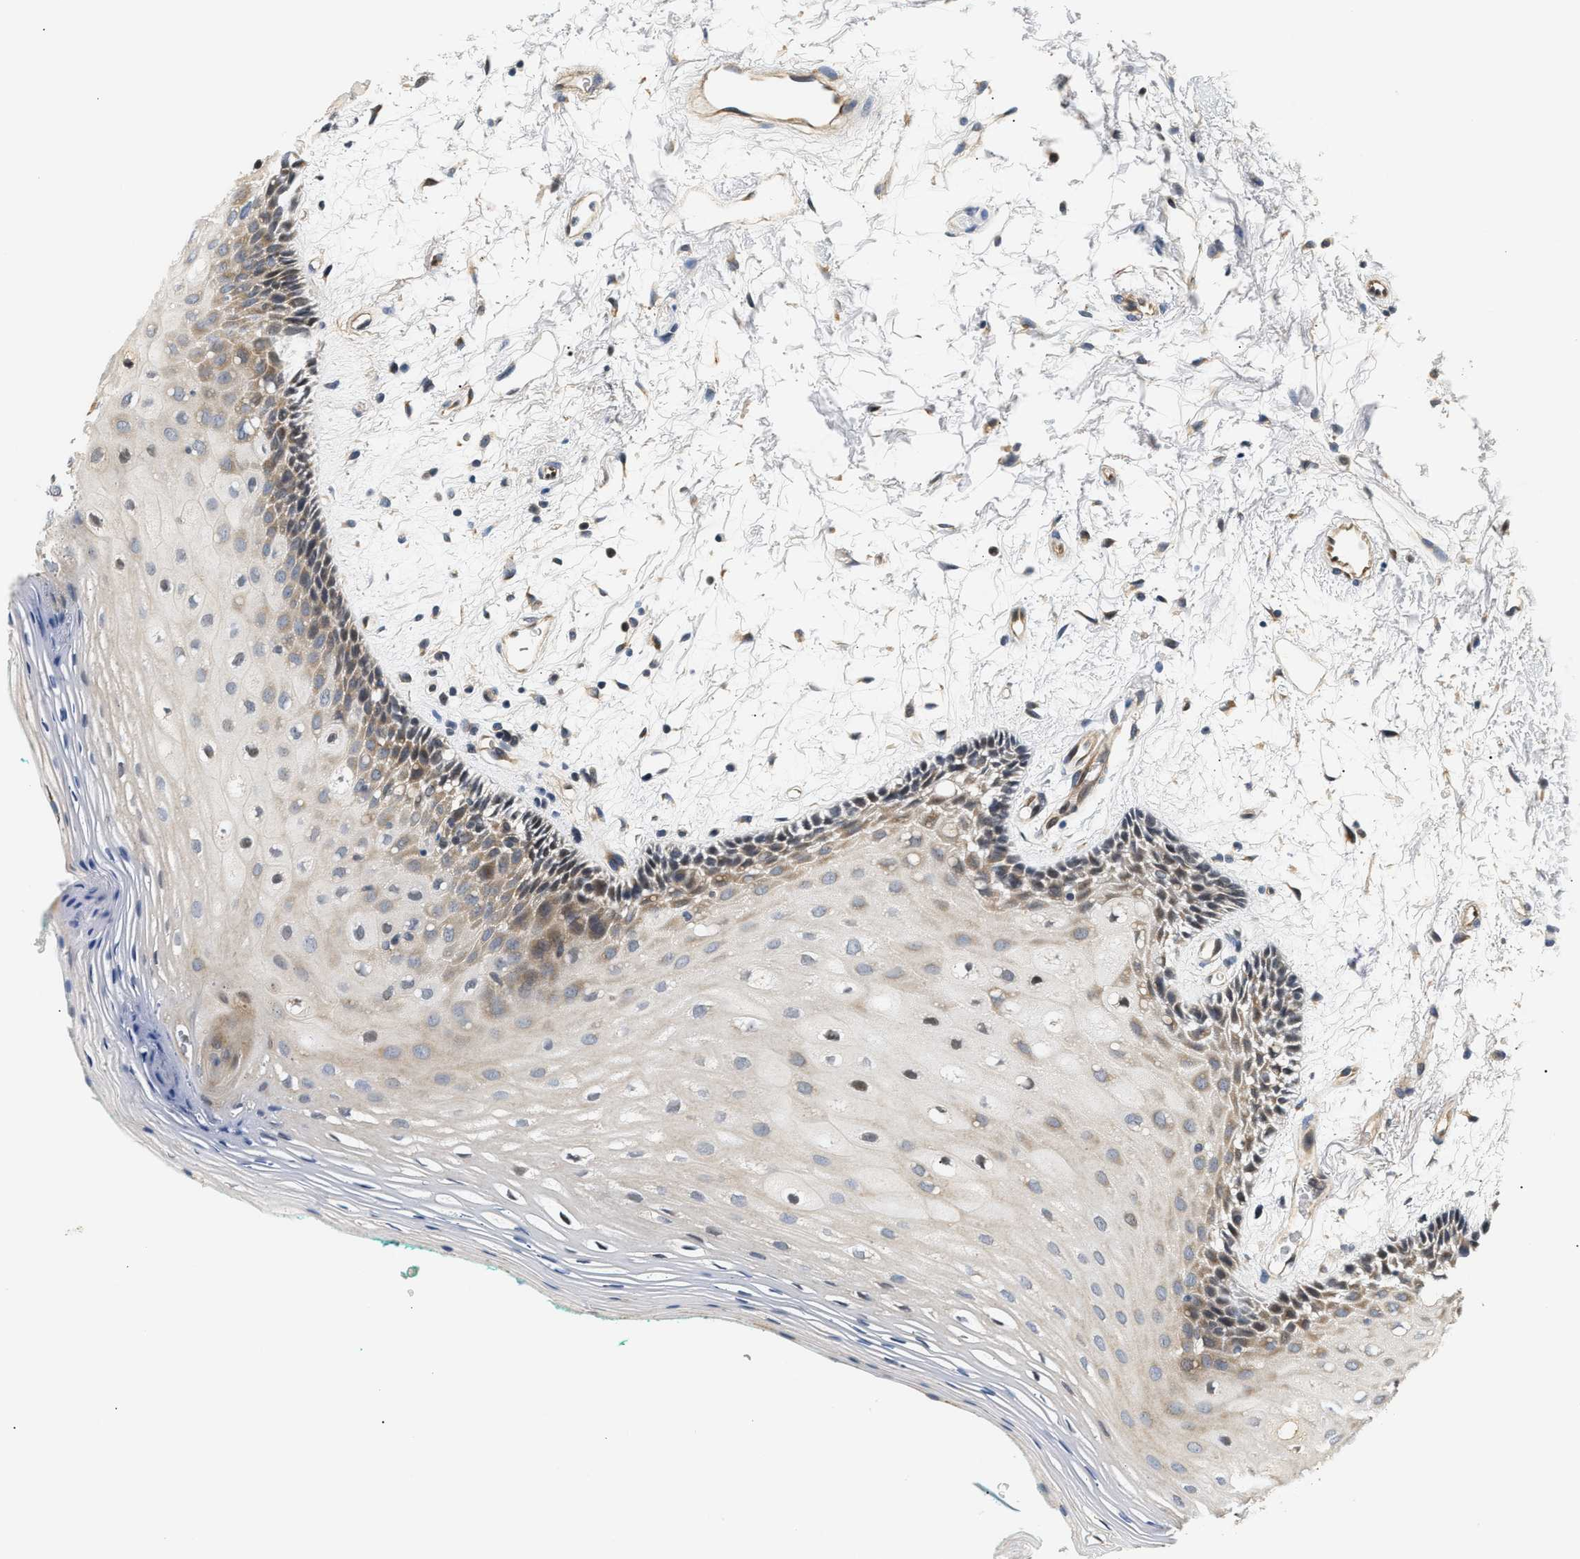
{"staining": {"intensity": "moderate", "quantity": "<25%", "location": "cytoplasmic/membranous"}, "tissue": "oral mucosa", "cell_type": "Squamous epithelial cells", "image_type": "normal", "snomed": [{"axis": "morphology", "description": "Normal tissue, NOS"}, {"axis": "topography", "description": "Skeletal muscle"}, {"axis": "topography", "description": "Oral tissue"}, {"axis": "topography", "description": "Peripheral nerve tissue"}], "caption": "Squamous epithelial cells exhibit low levels of moderate cytoplasmic/membranous expression in approximately <25% of cells in unremarkable human oral mucosa.", "gene": "TNIP2", "patient": {"sex": "female", "age": 84}}